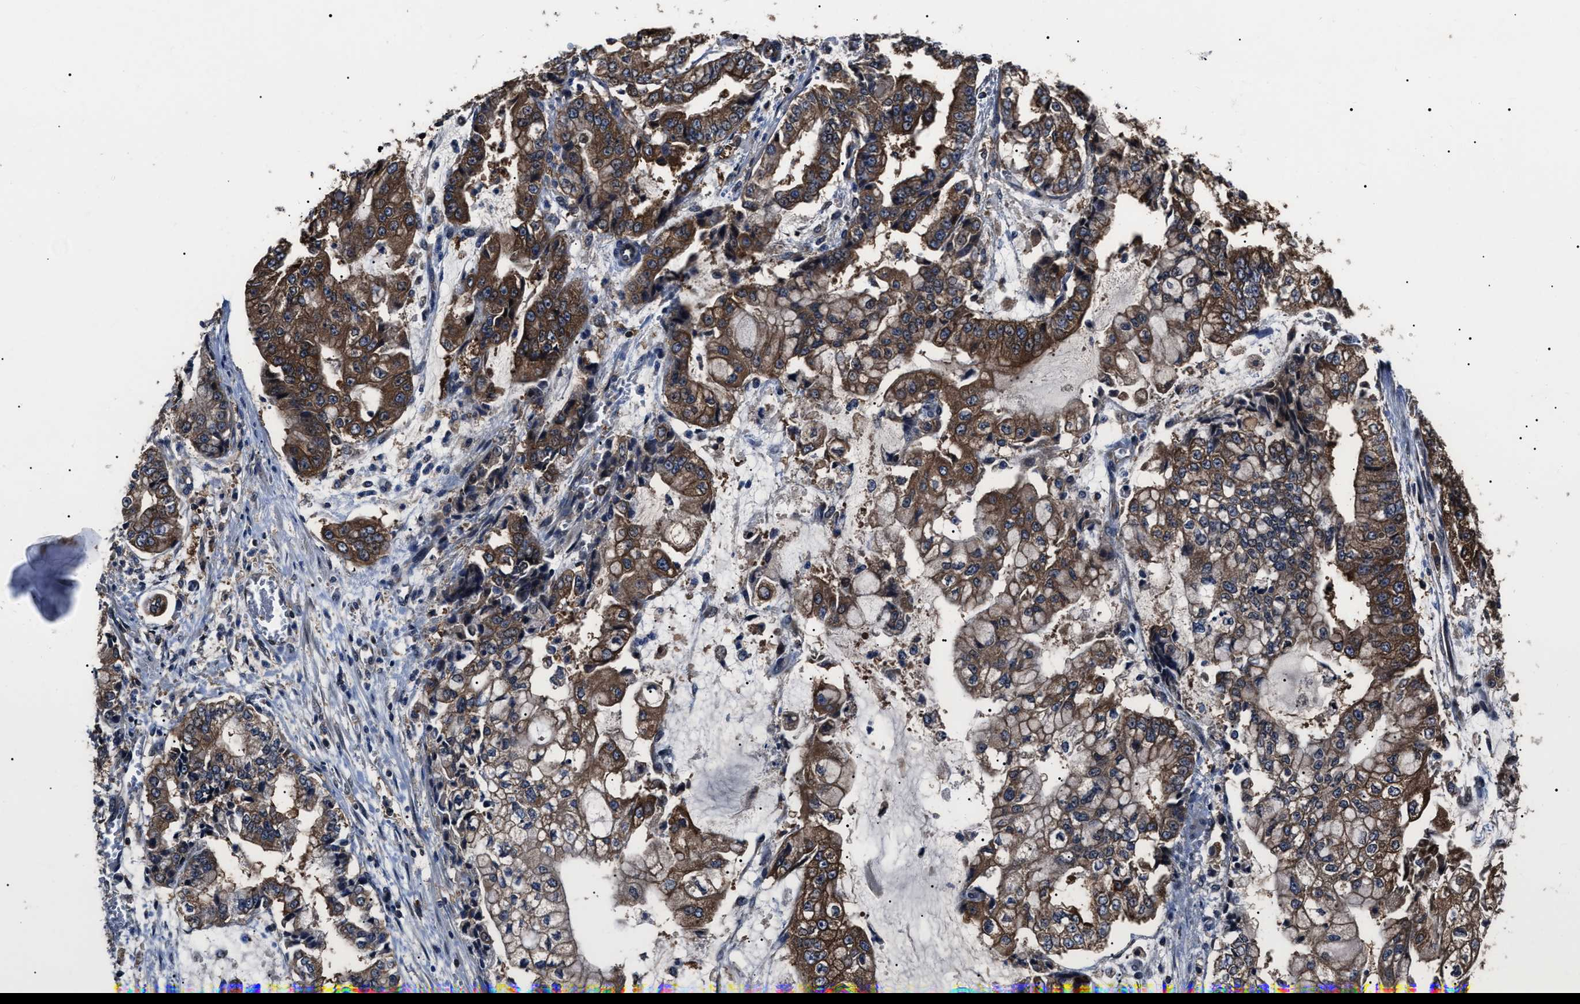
{"staining": {"intensity": "moderate", "quantity": ">75%", "location": "cytoplasmic/membranous"}, "tissue": "stomach cancer", "cell_type": "Tumor cells", "image_type": "cancer", "snomed": [{"axis": "morphology", "description": "Adenocarcinoma, NOS"}, {"axis": "topography", "description": "Stomach"}], "caption": "Immunohistochemical staining of stomach adenocarcinoma exhibits moderate cytoplasmic/membranous protein expression in about >75% of tumor cells.", "gene": "CCT8", "patient": {"sex": "male", "age": 76}}